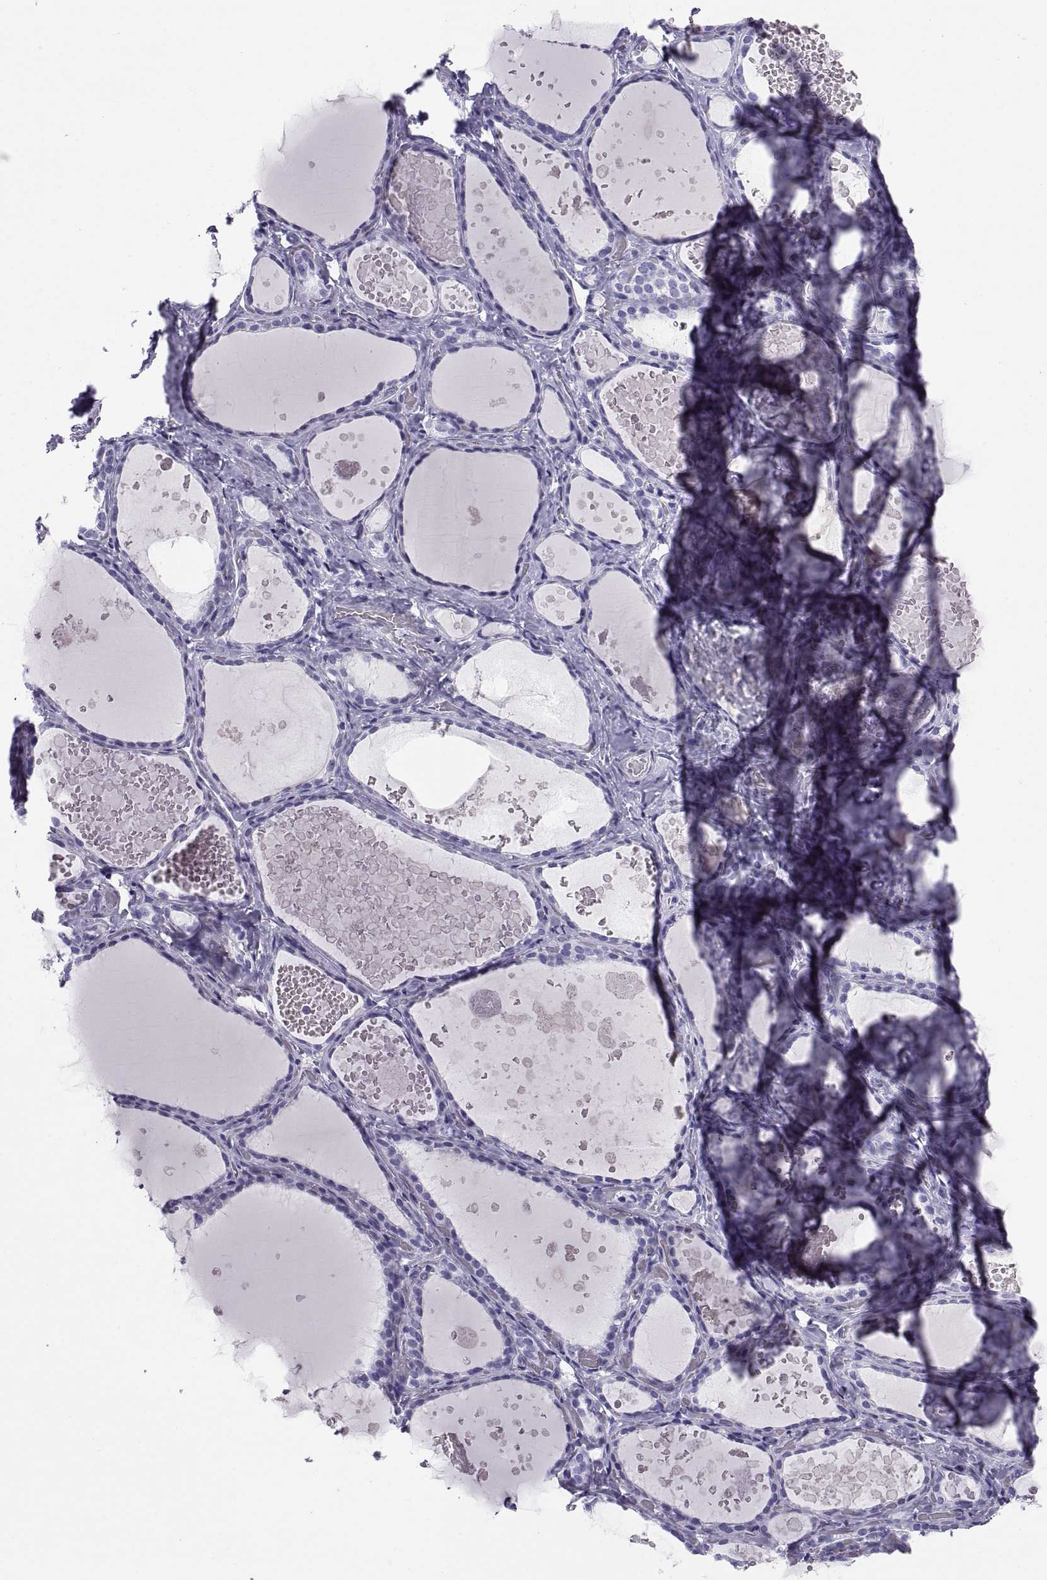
{"staining": {"intensity": "negative", "quantity": "none", "location": "none"}, "tissue": "thyroid gland", "cell_type": "Glandular cells", "image_type": "normal", "snomed": [{"axis": "morphology", "description": "Normal tissue, NOS"}, {"axis": "topography", "description": "Thyroid gland"}], "caption": "There is no significant staining in glandular cells of thyroid gland. (Immunohistochemistry, brightfield microscopy, high magnification).", "gene": "CT47A10", "patient": {"sex": "female", "age": 56}}